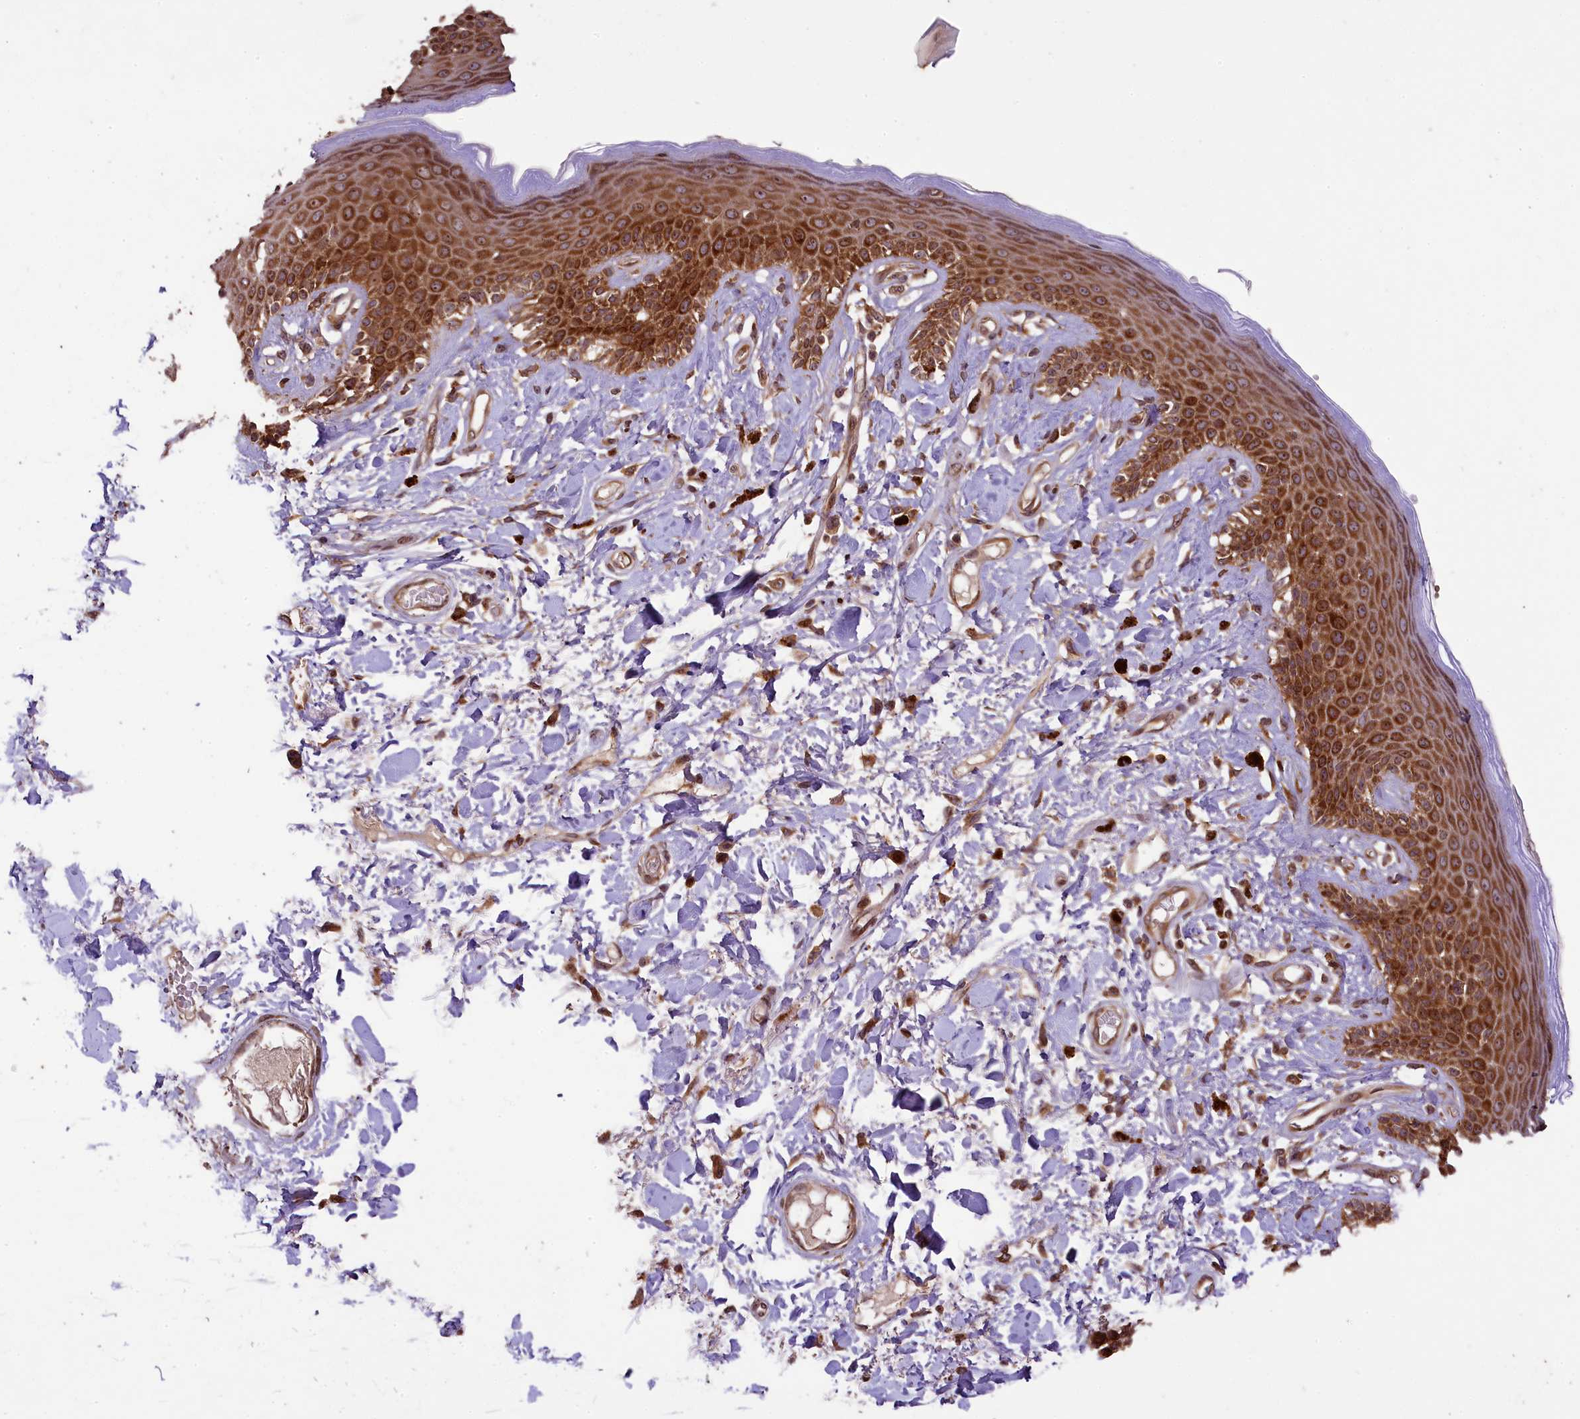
{"staining": {"intensity": "strong", "quantity": ">75%", "location": "cytoplasmic/membranous,nuclear"}, "tissue": "skin", "cell_type": "Epidermal cells", "image_type": "normal", "snomed": [{"axis": "morphology", "description": "Normal tissue, NOS"}, {"axis": "topography", "description": "Anal"}], "caption": "Protein positivity by immunohistochemistry (IHC) demonstrates strong cytoplasmic/membranous,nuclear expression in approximately >75% of epidermal cells in unremarkable skin. (DAB (3,3'-diaminobenzidine) = brown stain, brightfield microscopy at high magnification).", "gene": "LARP4", "patient": {"sex": "female", "age": 78}}